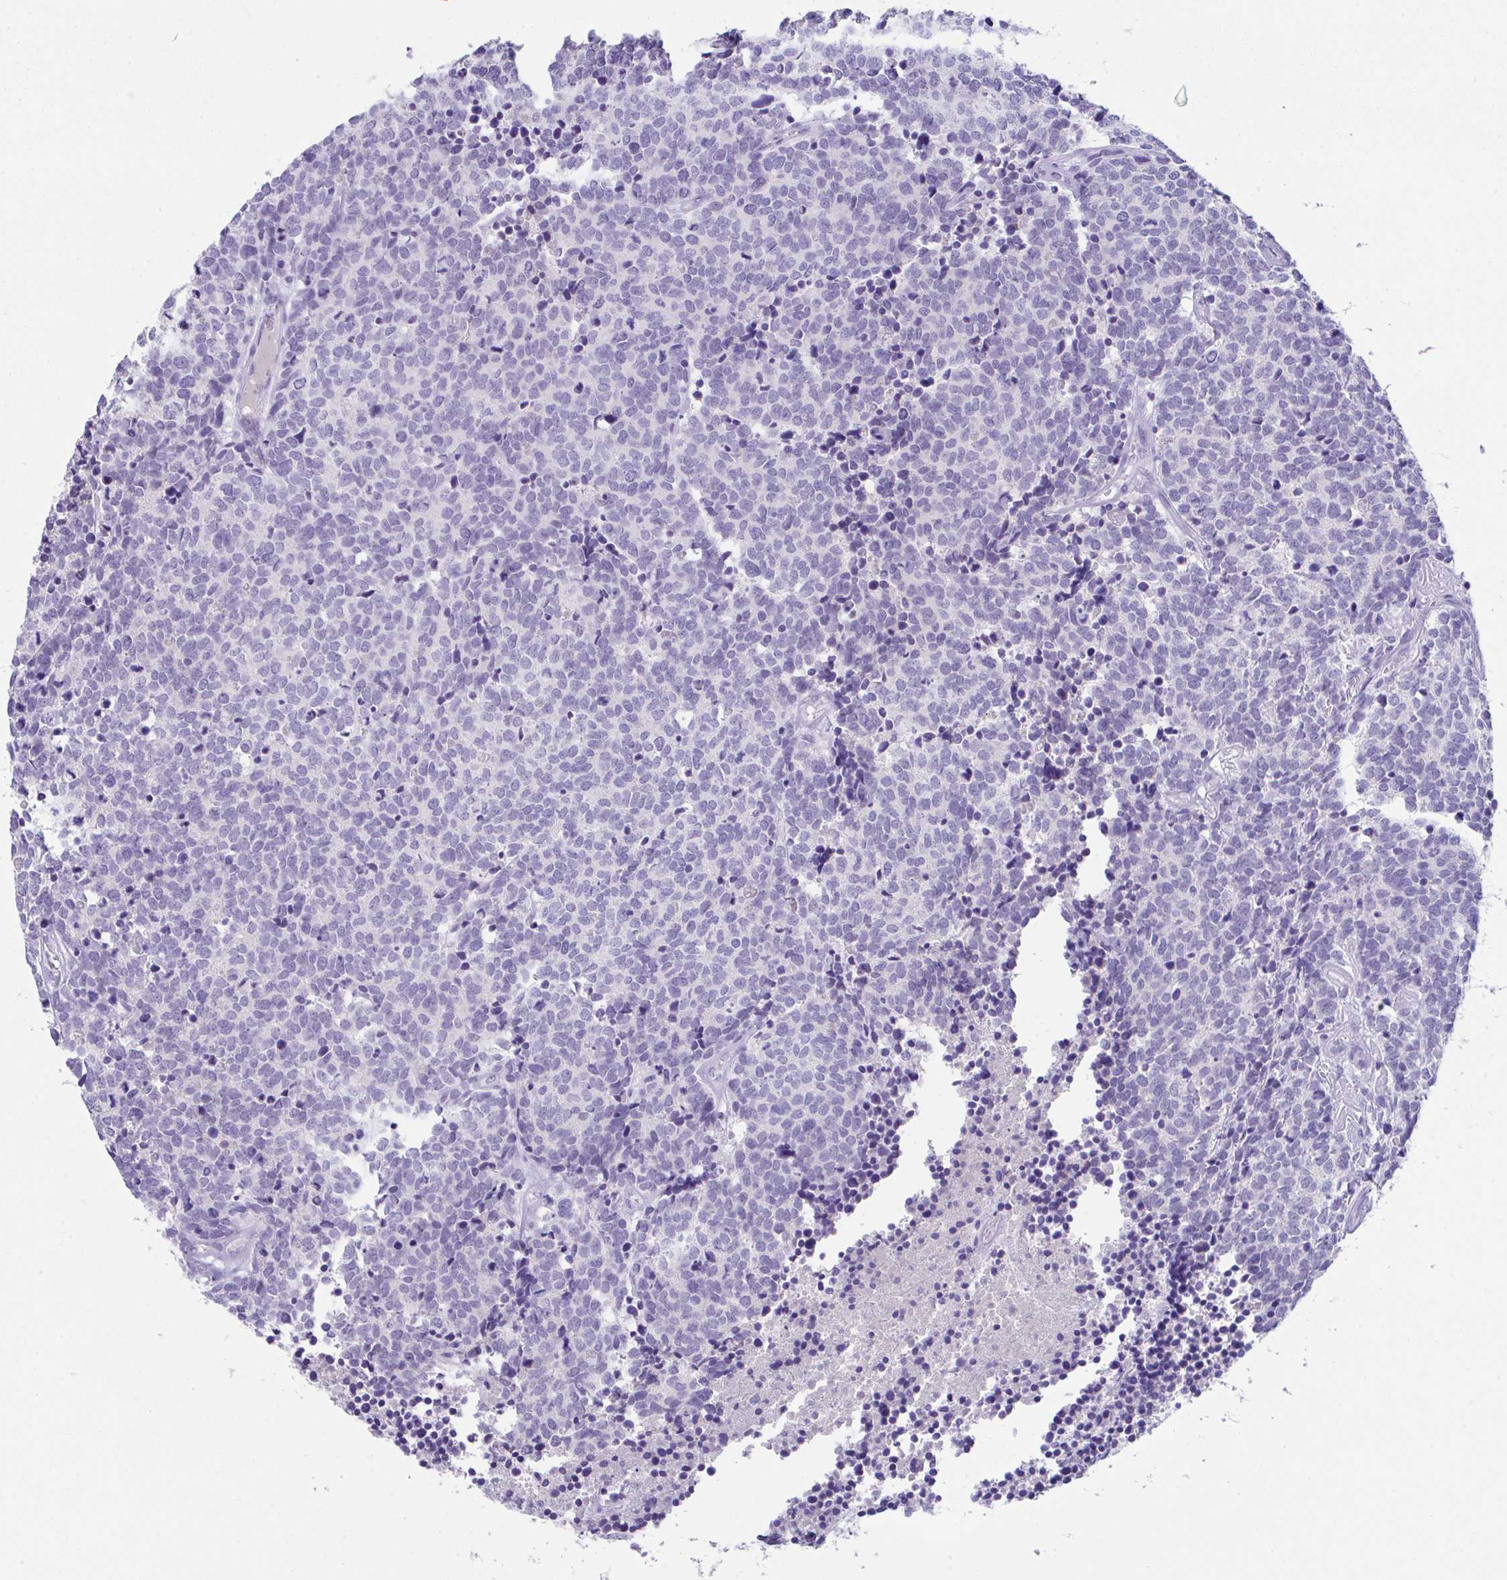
{"staining": {"intensity": "negative", "quantity": "none", "location": "none"}, "tissue": "carcinoid", "cell_type": "Tumor cells", "image_type": "cancer", "snomed": [{"axis": "morphology", "description": "Carcinoid, malignant, NOS"}, {"axis": "topography", "description": "Skin"}], "caption": "A high-resolution micrograph shows IHC staining of carcinoid, which reveals no significant staining in tumor cells.", "gene": "HOXB4", "patient": {"sex": "female", "age": 79}}